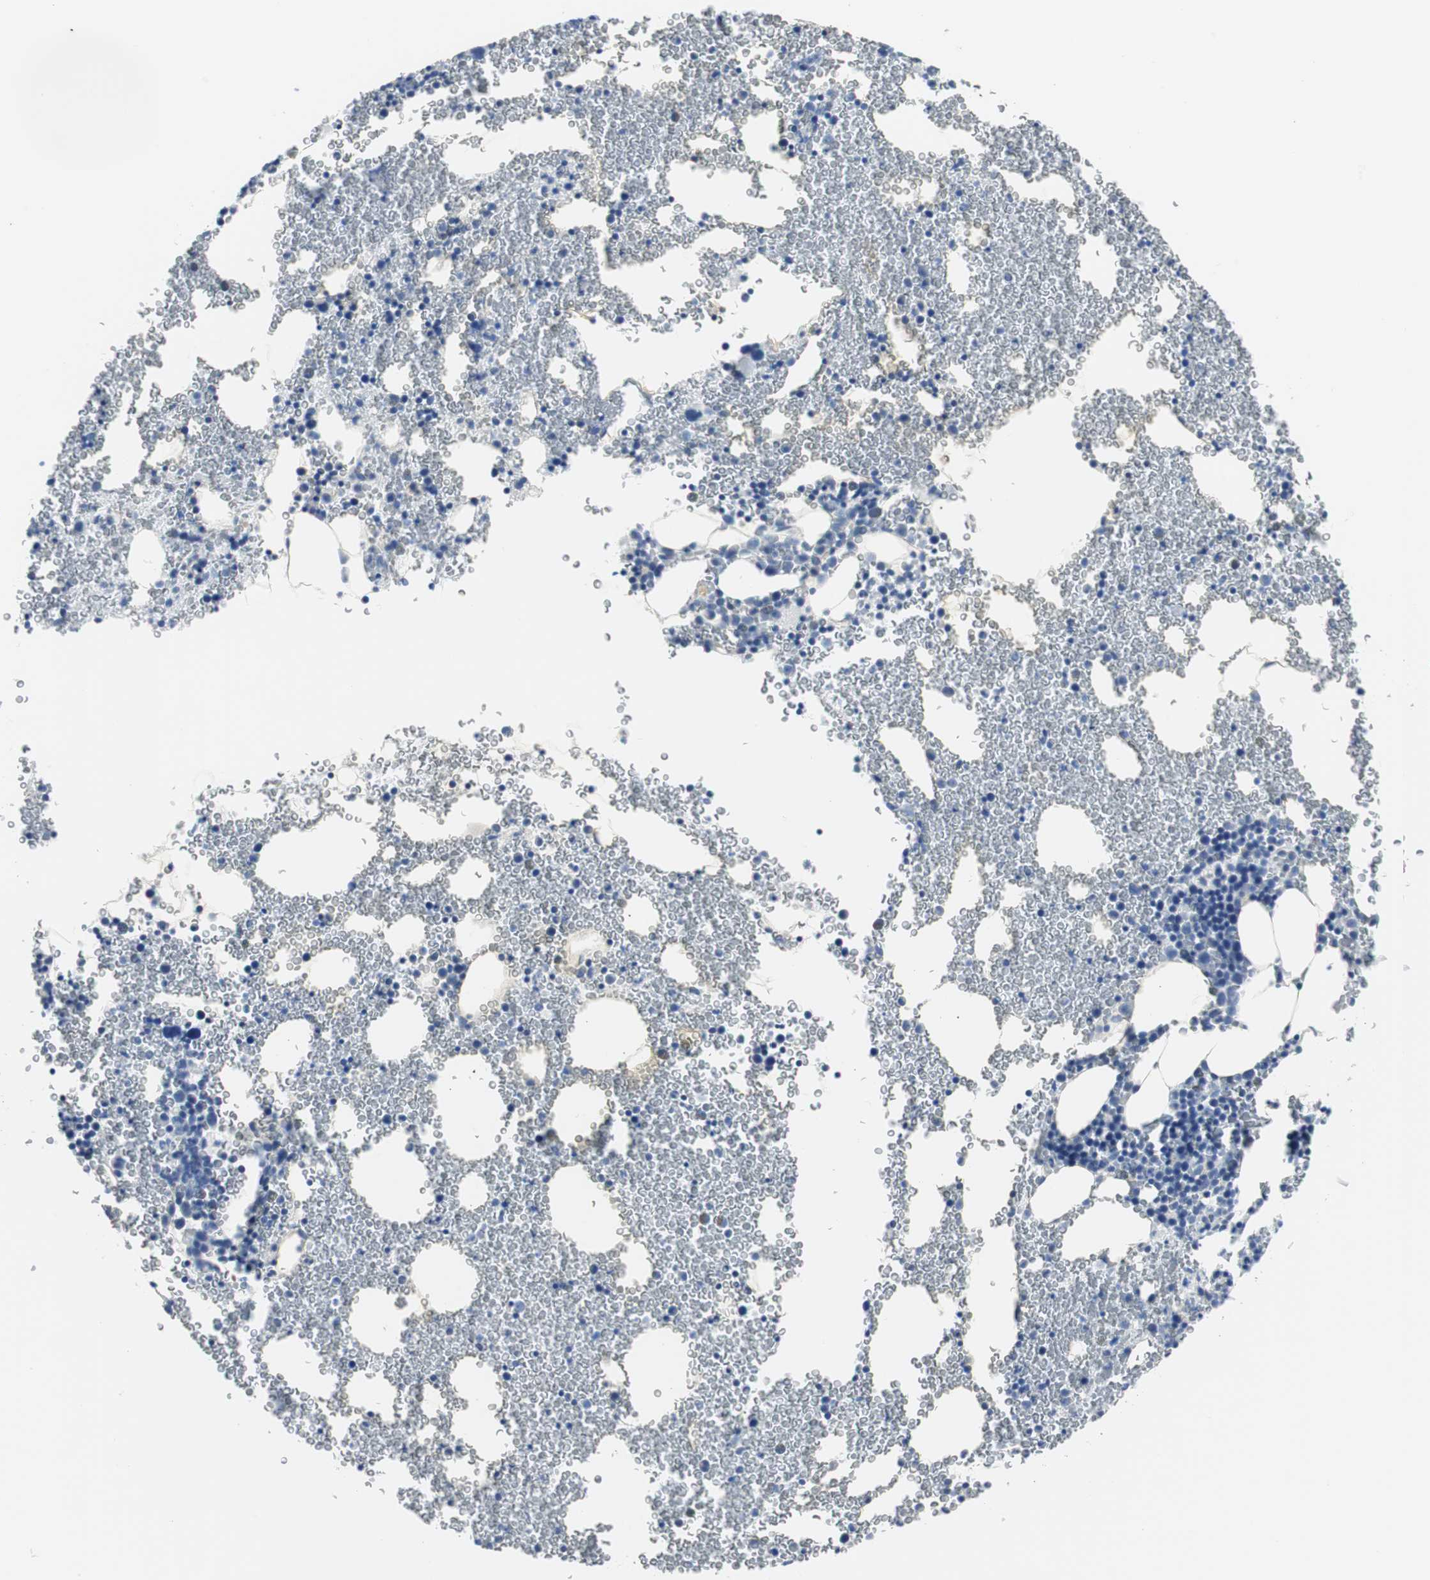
{"staining": {"intensity": "negative", "quantity": "none", "location": "none"}, "tissue": "bone marrow", "cell_type": "Hematopoietic cells", "image_type": "normal", "snomed": [{"axis": "morphology", "description": "Normal tissue, NOS"}, {"axis": "morphology", "description": "Inflammation, NOS"}, {"axis": "topography", "description": "Bone marrow"}], "caption": "An immunohistochemistry (IHC) histopathology image of unremarkable bone marrow is shown. There is no staining in hematopoietic cells of bone marrow. (Brightfield microscopy of DAB (3,3'-diaminobenzidine) immunohistochemistry at high magnification).", "gene": "GAP43", "patient": {"sex": "male", "age": 22}}